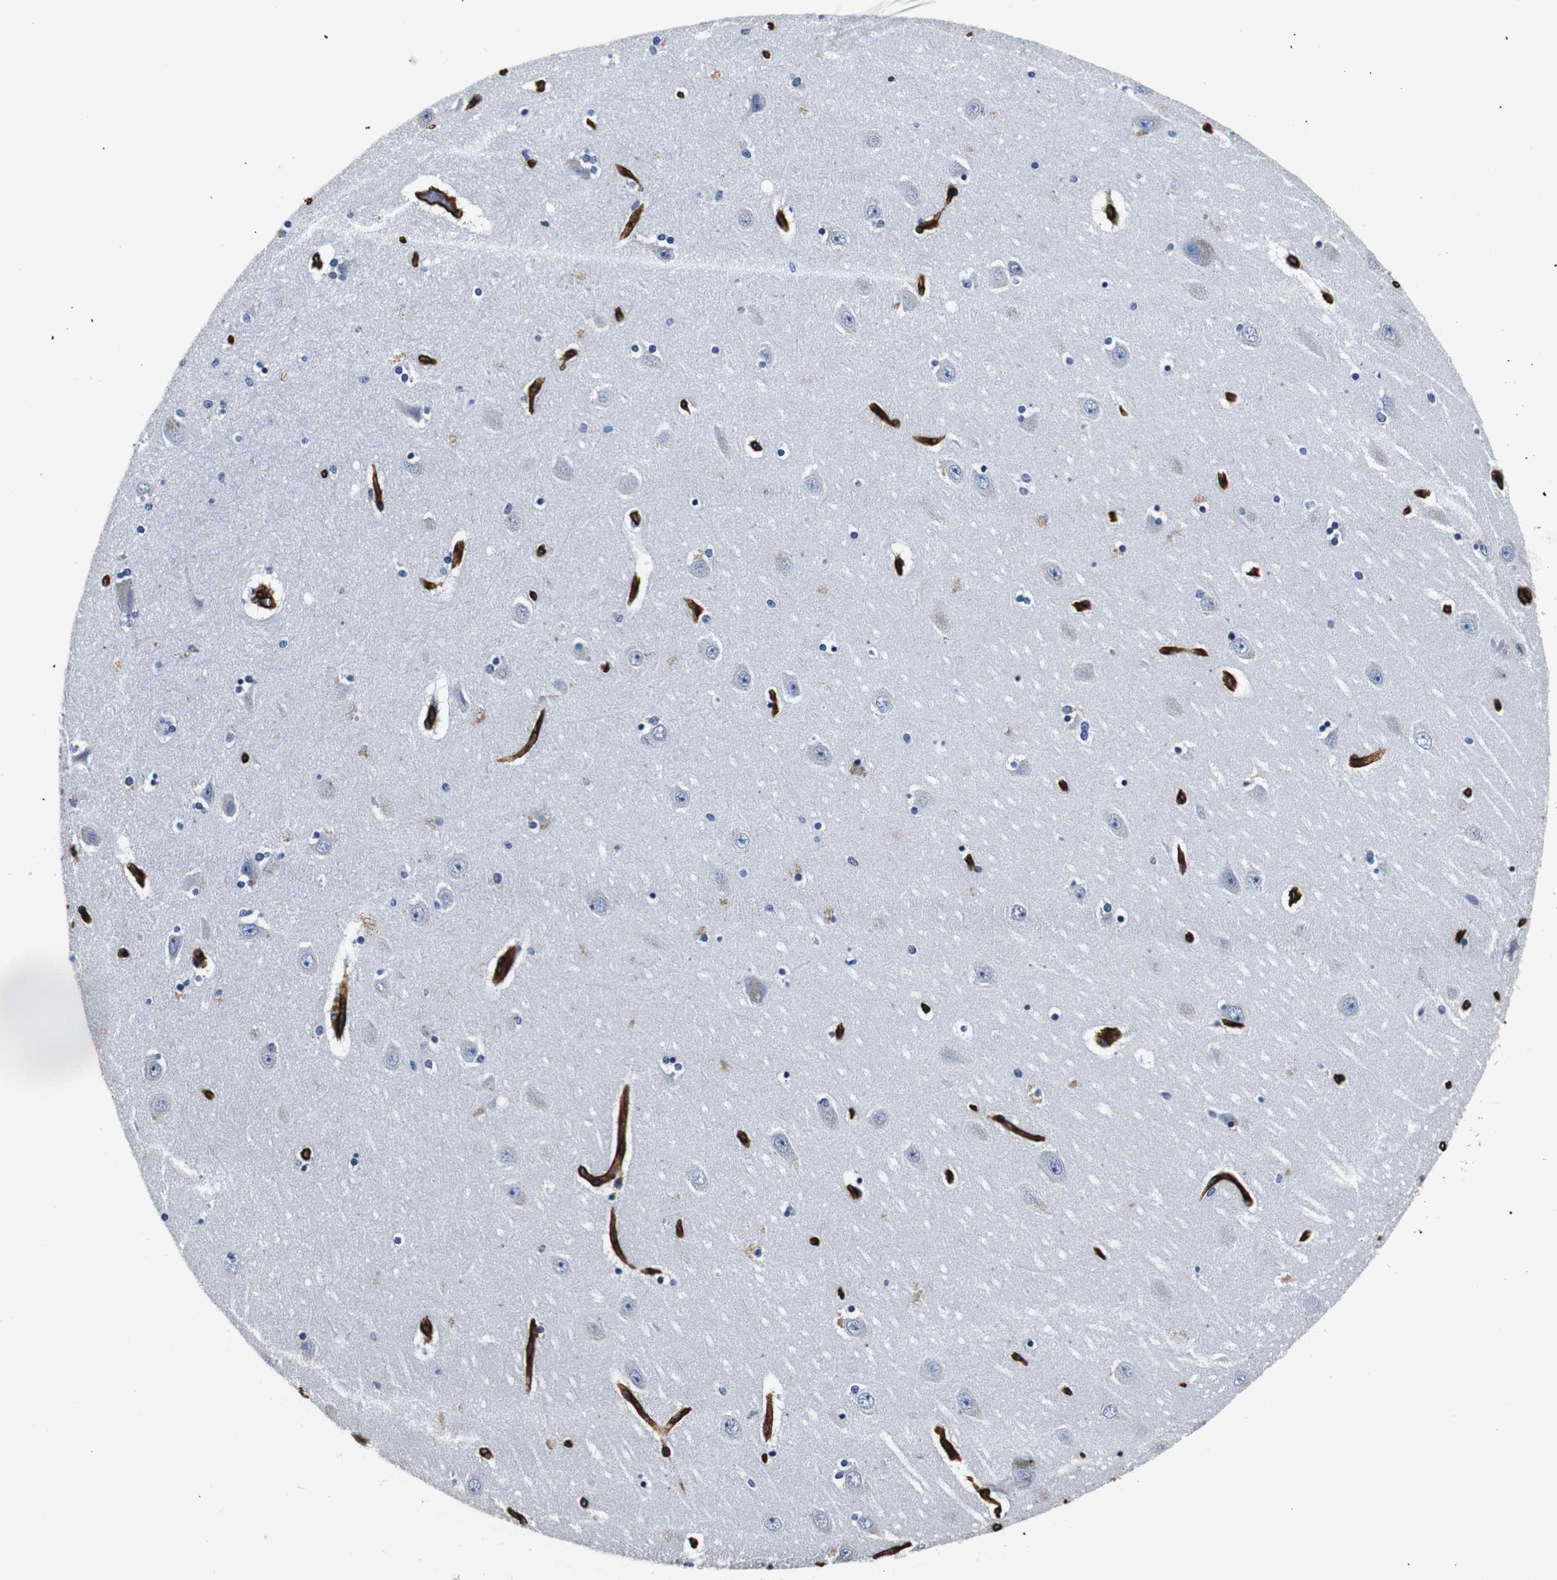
{"staining": {"intensity": "negative", "quantity": "none", "location": "none"}, "tissue": "hippocampus", "cell_type": "Glial cells", "image_type": "normal", "snomed": [{"axis": "morphology", "description": "Normal tissue, NOS"}, {"axis": "topography", "description": "Hippocampus"}], "caption": "A histopathology image of human hippocampus is negative for staining in glial cells. The staining was performed using DAB (3,3'-diaminobenzidine) to visualize the protein expression in brown, while the nuclei were stained in blue with hematoxylin (Magnification: 20x).", "gene": "CAV2", "patient": {"sex": "female", "age": 54}}